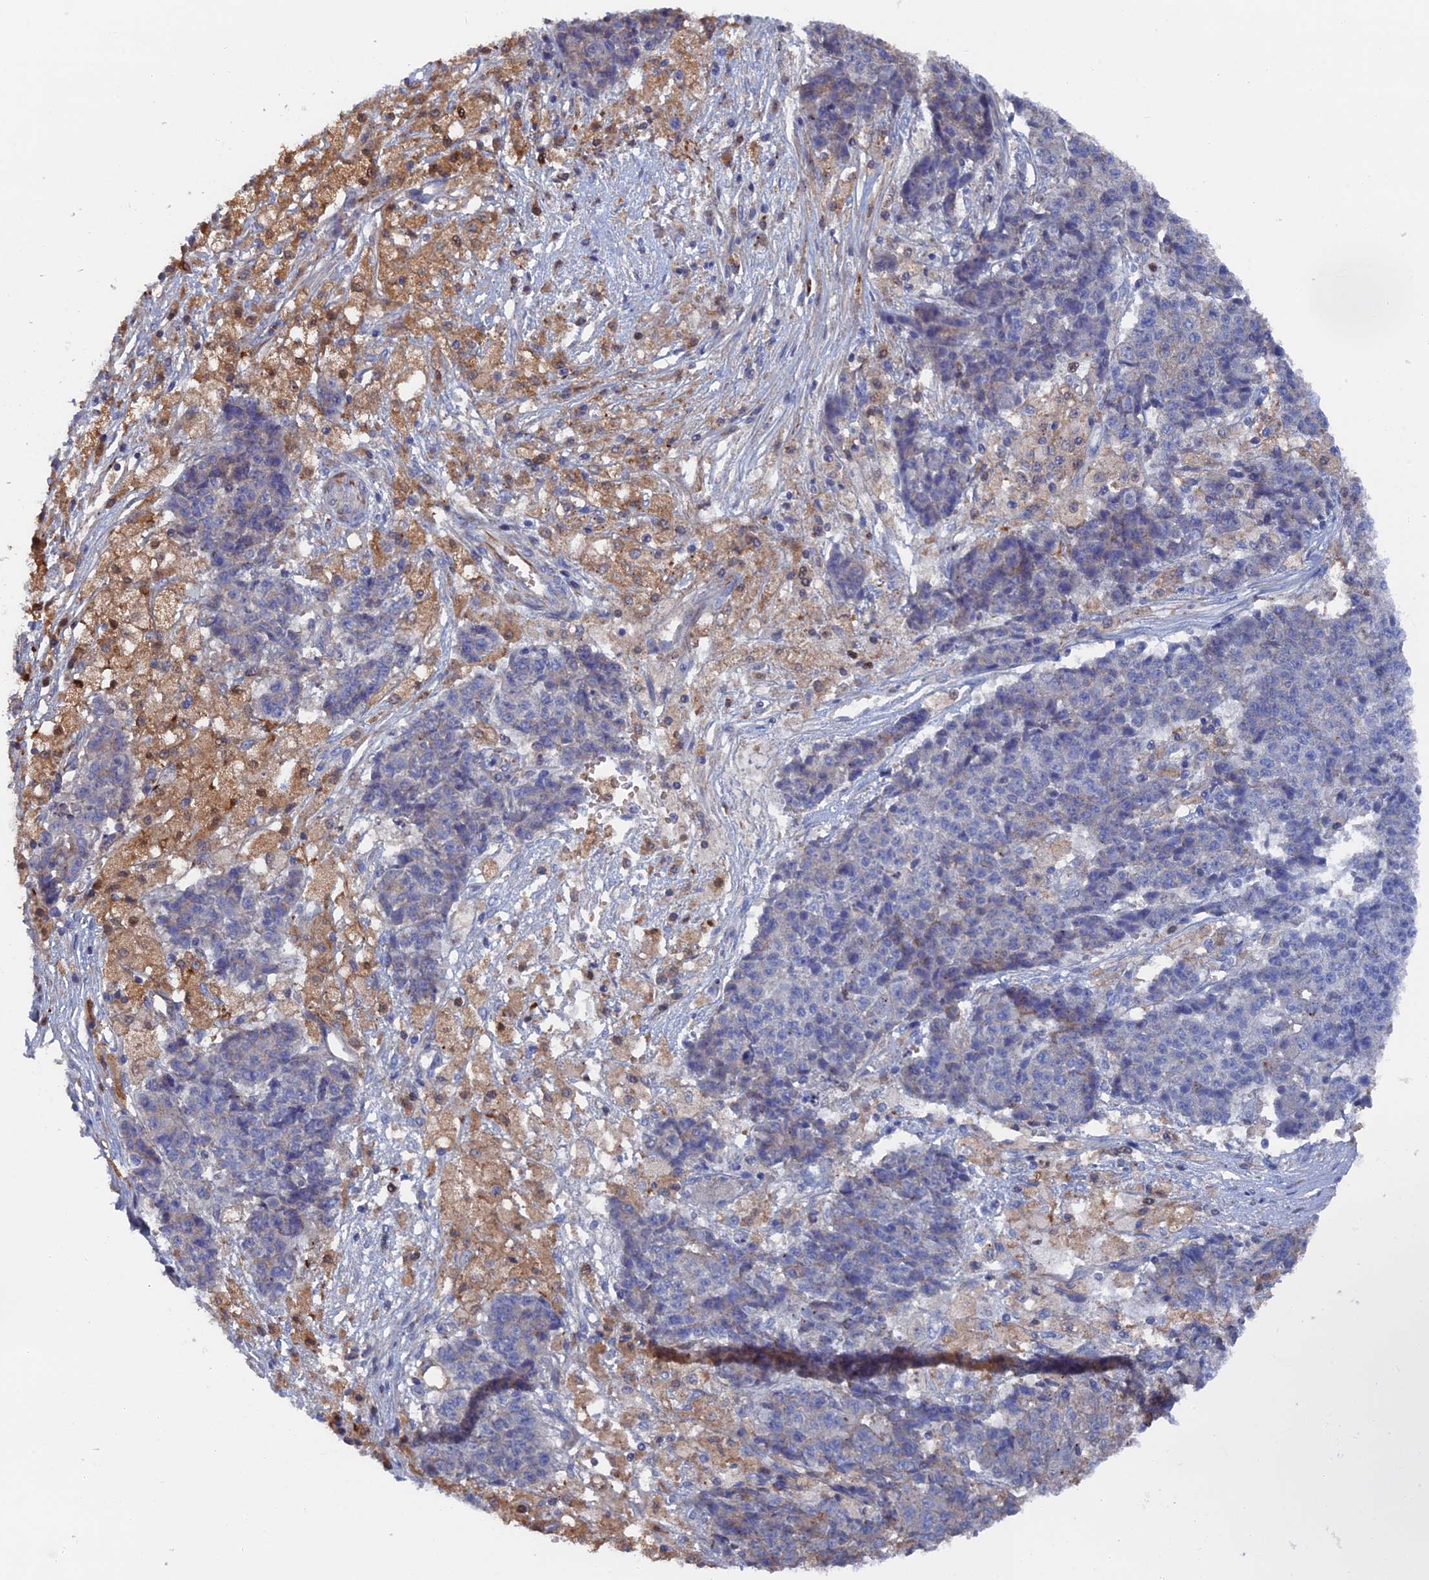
{"staining": {"intensity": "negative", "quantity": "none", "location": "none"}, "tissue": "ovarian cancer", "cell_type": "Tumor cells", "image_type": "cancer", "snomed": [{"axis": "morphology", "description": "Carcinoma, endometroid"}, {"axis": "topography", "description": "Ovary"}], "caption": "High magnification brightfield microscopy of endometroid carcinoma (ovarian) stained with DAB (brown) and counterstained with hematoxylin (blue): tumor cells show no significant staining. (IHC, brightfield microscopy, high magnification).", "gene": "SMG9", "patient": {"sex": "female", "age": 42}}